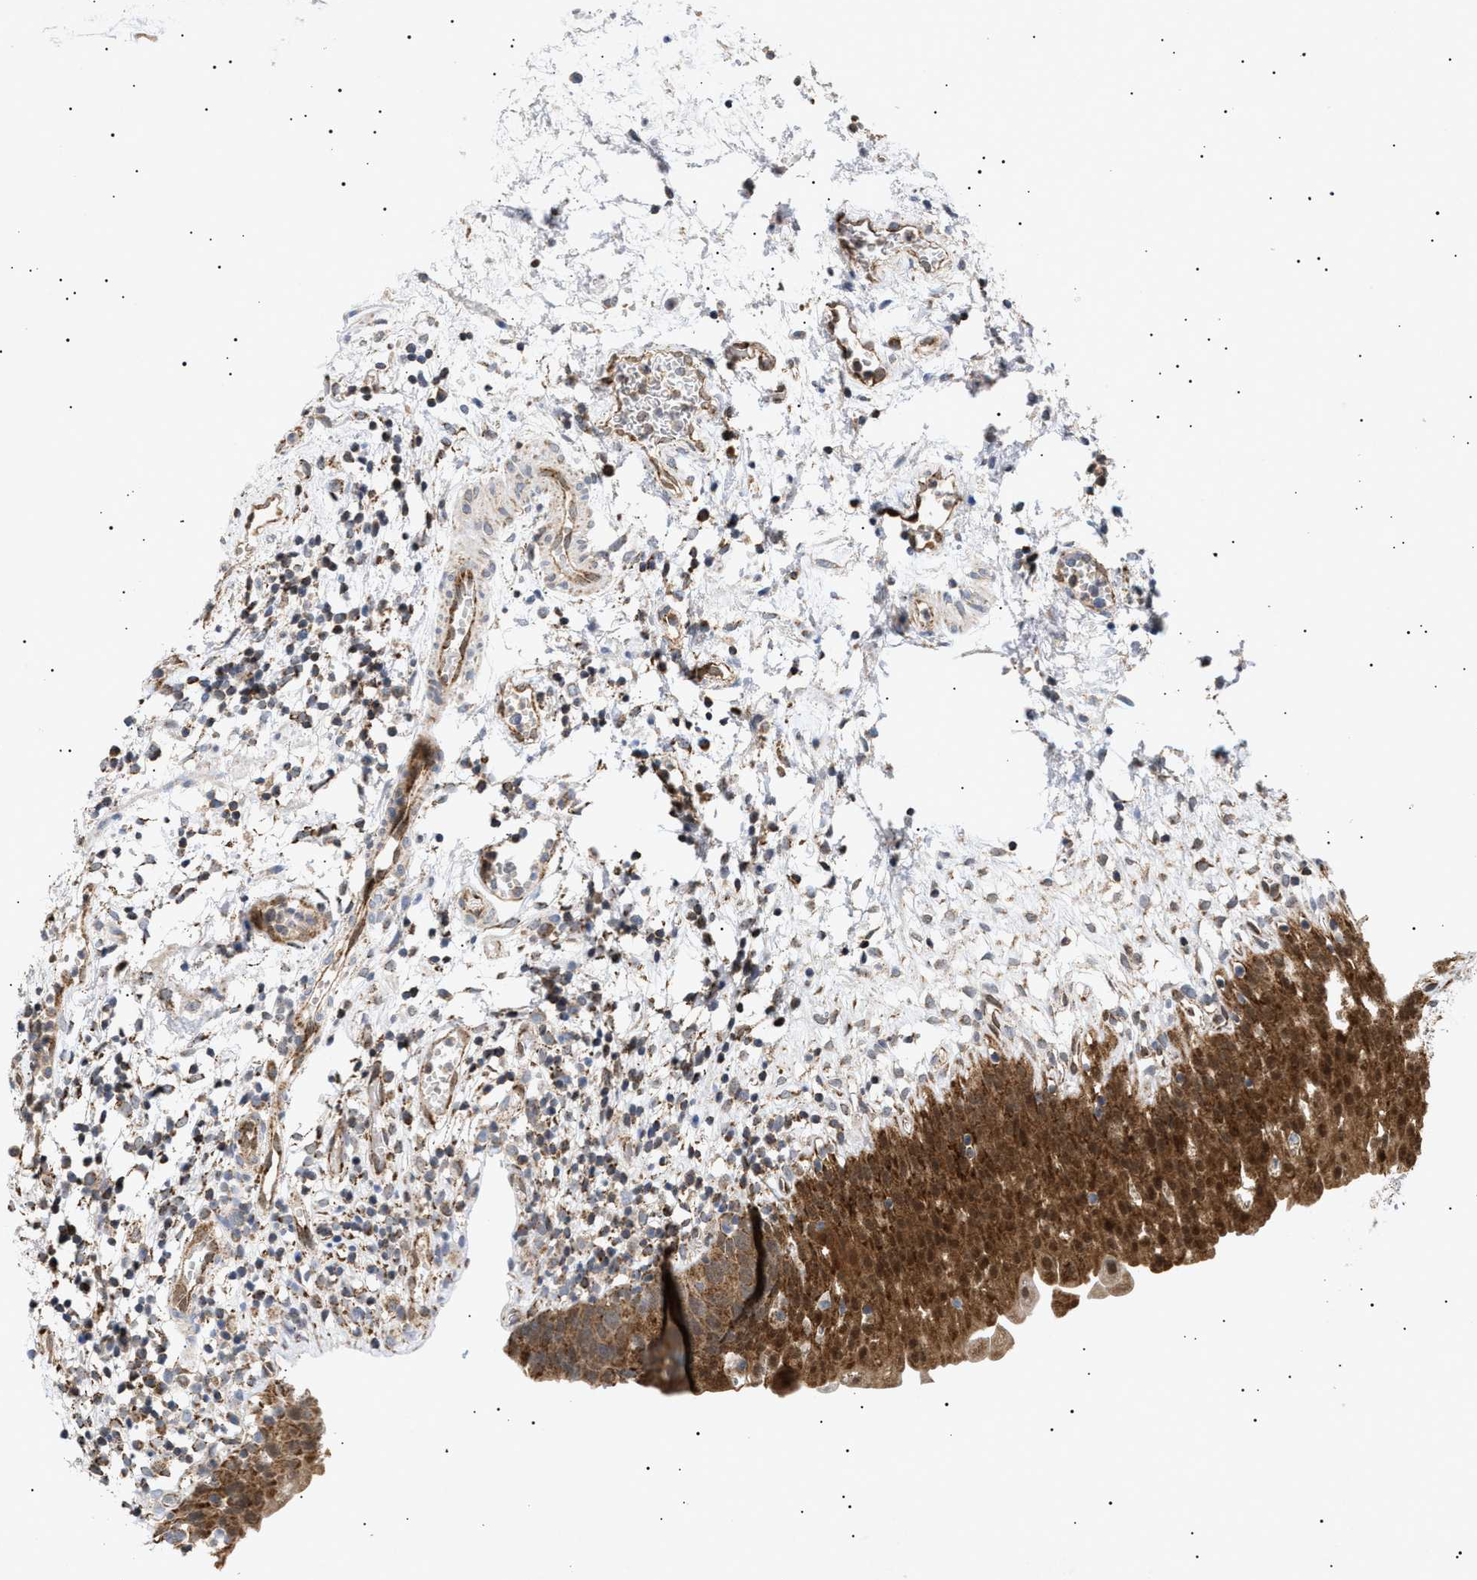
{"staining": {"intensity": "strong", "quantity": ">75%", "location": "cytoplasmic/membranous,nuclear"}, "tissue": "urinary bladder", "cell_type": "Urothelial cells", "image_type": "normal", "snomed": [{"axis": "morphology", "description": "Normal tissue, NOS"}, {"axis": "topography", "description": "Urinary bladder"}], "caption": "A brown stain labels strong cytoplasmic/membranous,nuclear staining of a protein in urothelial cells of unremarkable human urinary bladder. (brown staining indicates protein expression, while blue staining denotes nuclei).", "gene": "SIRT5", "patient": {"sex": "male", "age": 37}}